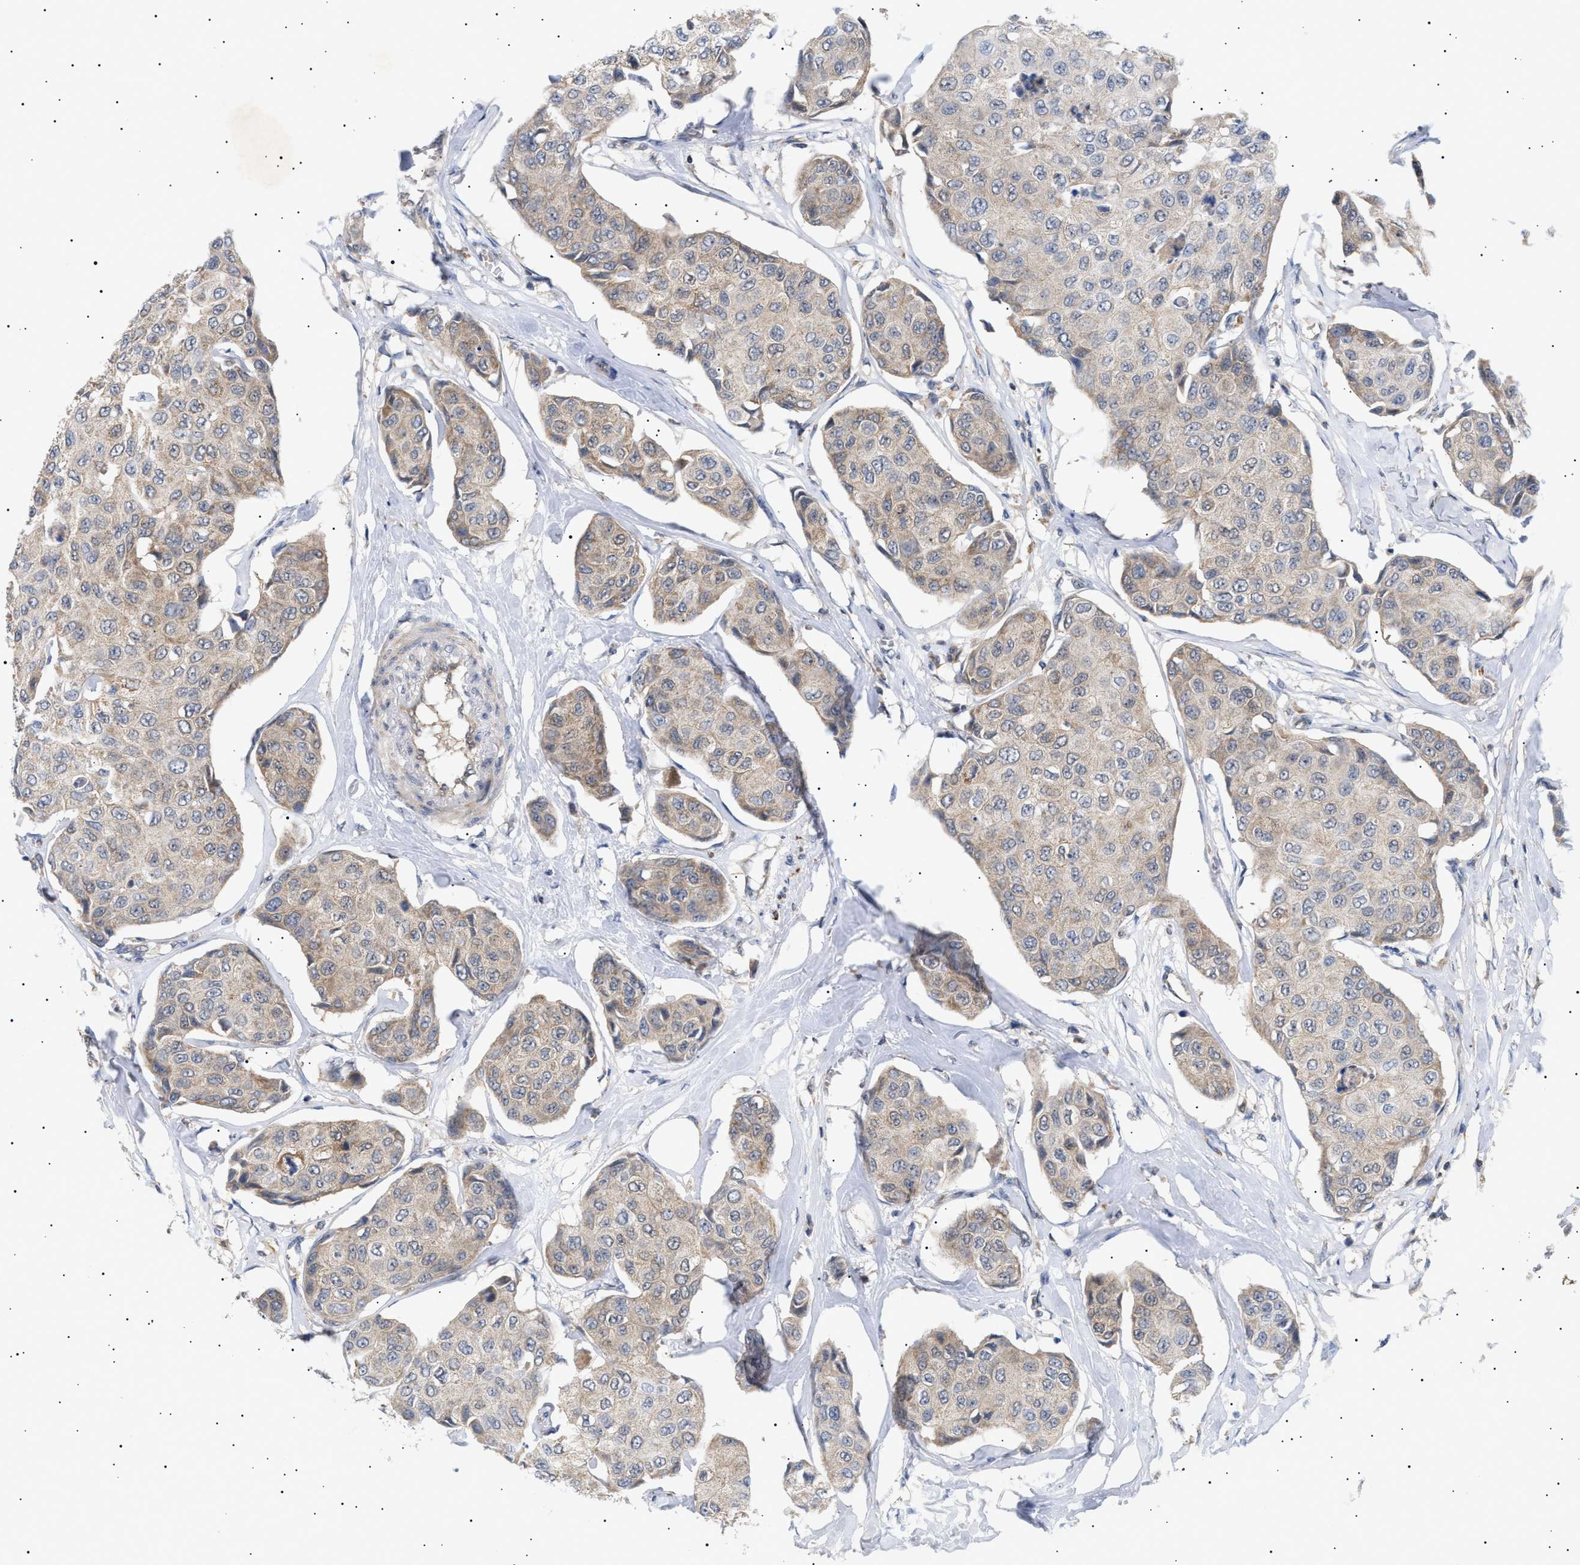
{"staining": {"intensity": "moderate", "quantity": "25%-75%", "location": "cytoplasmic/membranous"}, "tissue": "breast cancer", "cell_type": "Tumor cells", "image_type": "cancer", "snomed": [{"axis": "morphology", "description": "Duct carcinoma"}, {"axis": "topography", "description": "Breast"}], "caption": "Human breast cancer (intraductal carcinoma) stained with a brown dye reveals moderate cytoplasmic/membranous positive staining in approximately 25%-75% of tumor cells.", "gene": "SIRT5", "patient": {"sex": "female", "age": 80}}